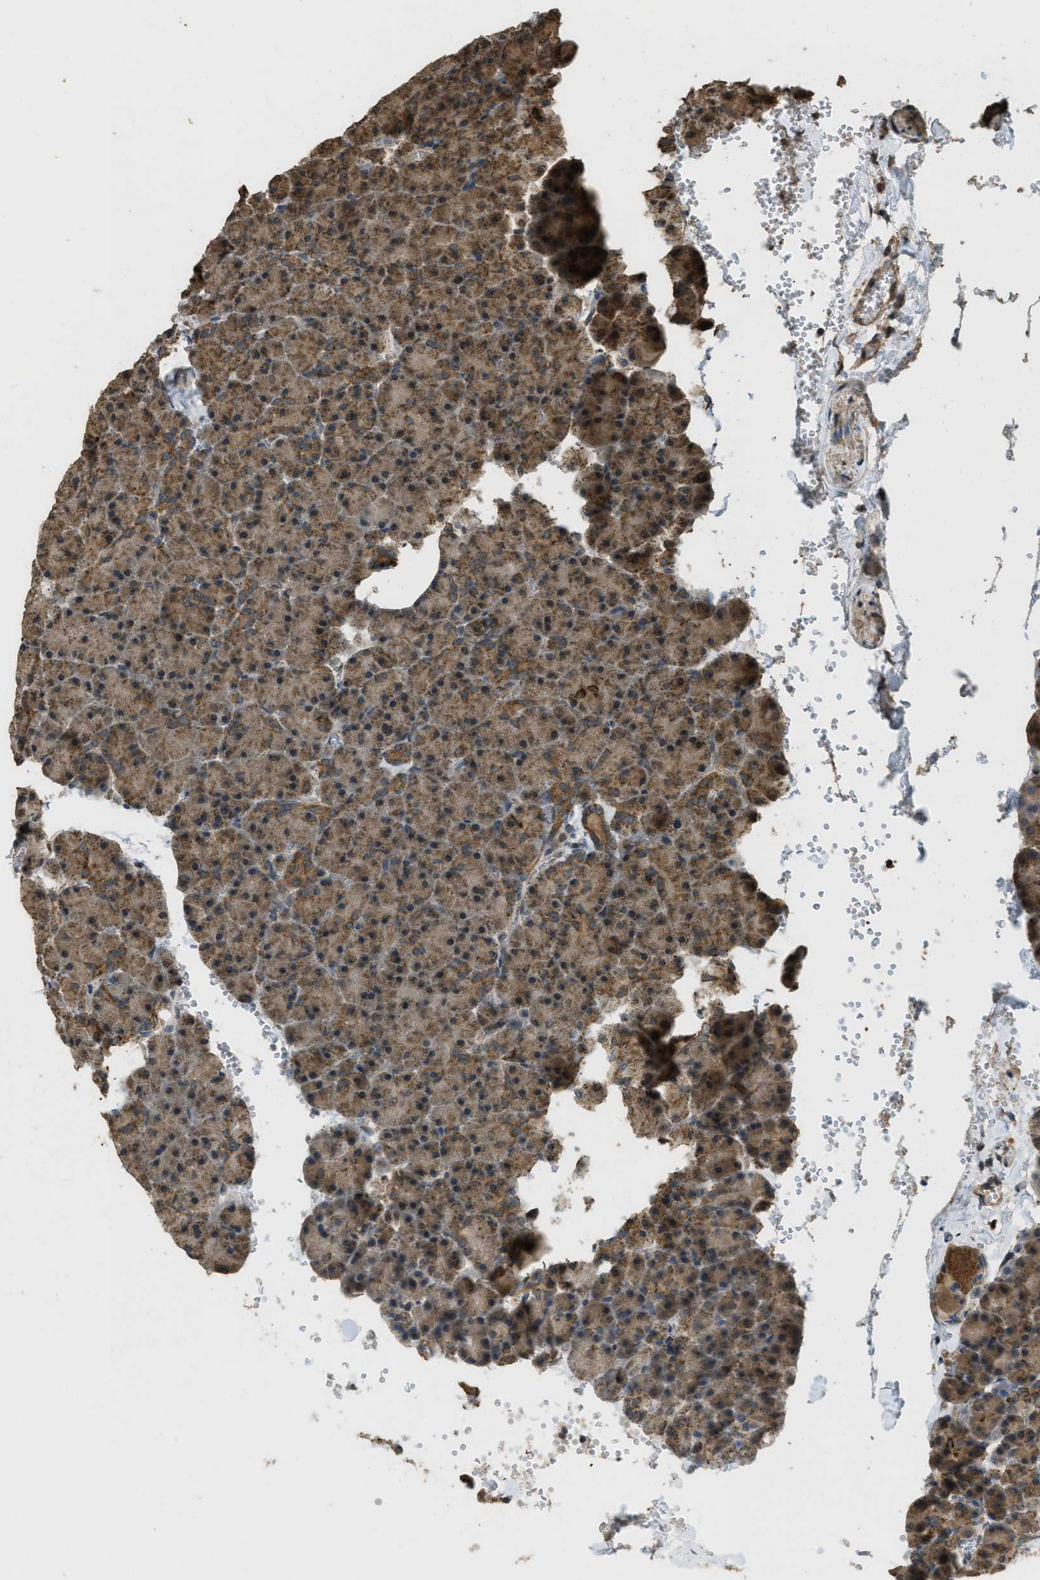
{"staining": {"intensity": "moderate", "quantity": ">75%", "location": "cytoplasmic/membranous,nuclear"}, "tissue": "pancreas", "cell_type": "Exocrine glandular cells", "image_type": "normal", "snomed": [{"axis": "morphology", "description": "Normal tissue, NOS"}, {"axis": "topography", "description": "Pancreas"}], "caption": "The immunohistochemical stain labels moderate cytoplasmic/membranous,nuclear staining in exocrine glandular cells of benign pancreas.", "gene": "CTPS1", "patient": {"sex": "female", "age": 35}}